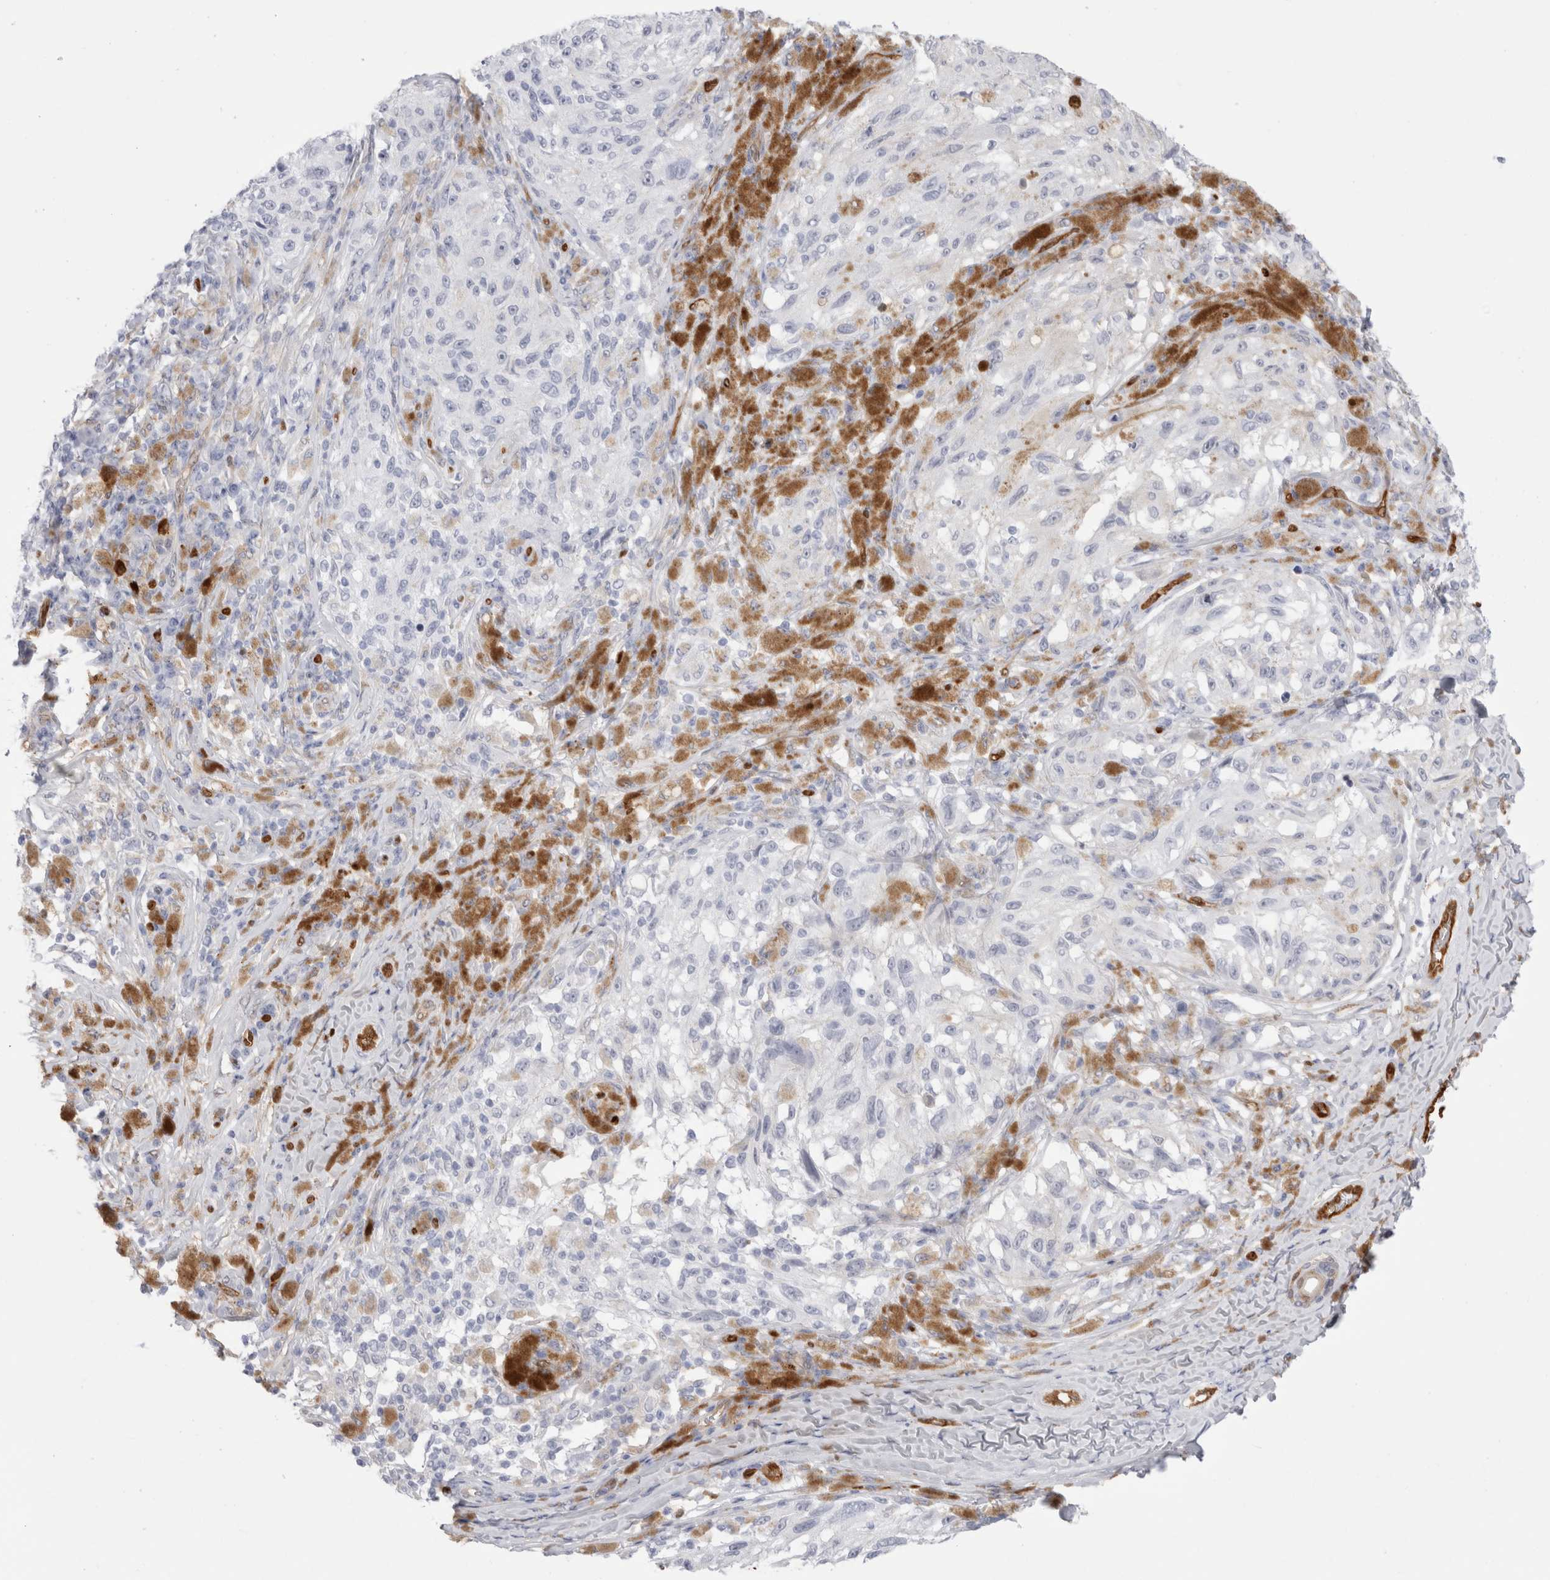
{"staining": {"intensity": "negative", "quantity": "none", "location": "none"}, "tissue": "melanoma", "cell_type": "Tumor cells", "image_type": "cancer", "snomed": [{"axis": "morphology", "description": "Malignant melanoma, NOS"}, {"axis": "topography", "description": "Skin"}], "caption": "Immunohistochemistry (IHC) of melanoma demonstrates no expression in tumor cells.", "gene": "NAPEPLD", "patient": {"sex": "female", "age": 73}}